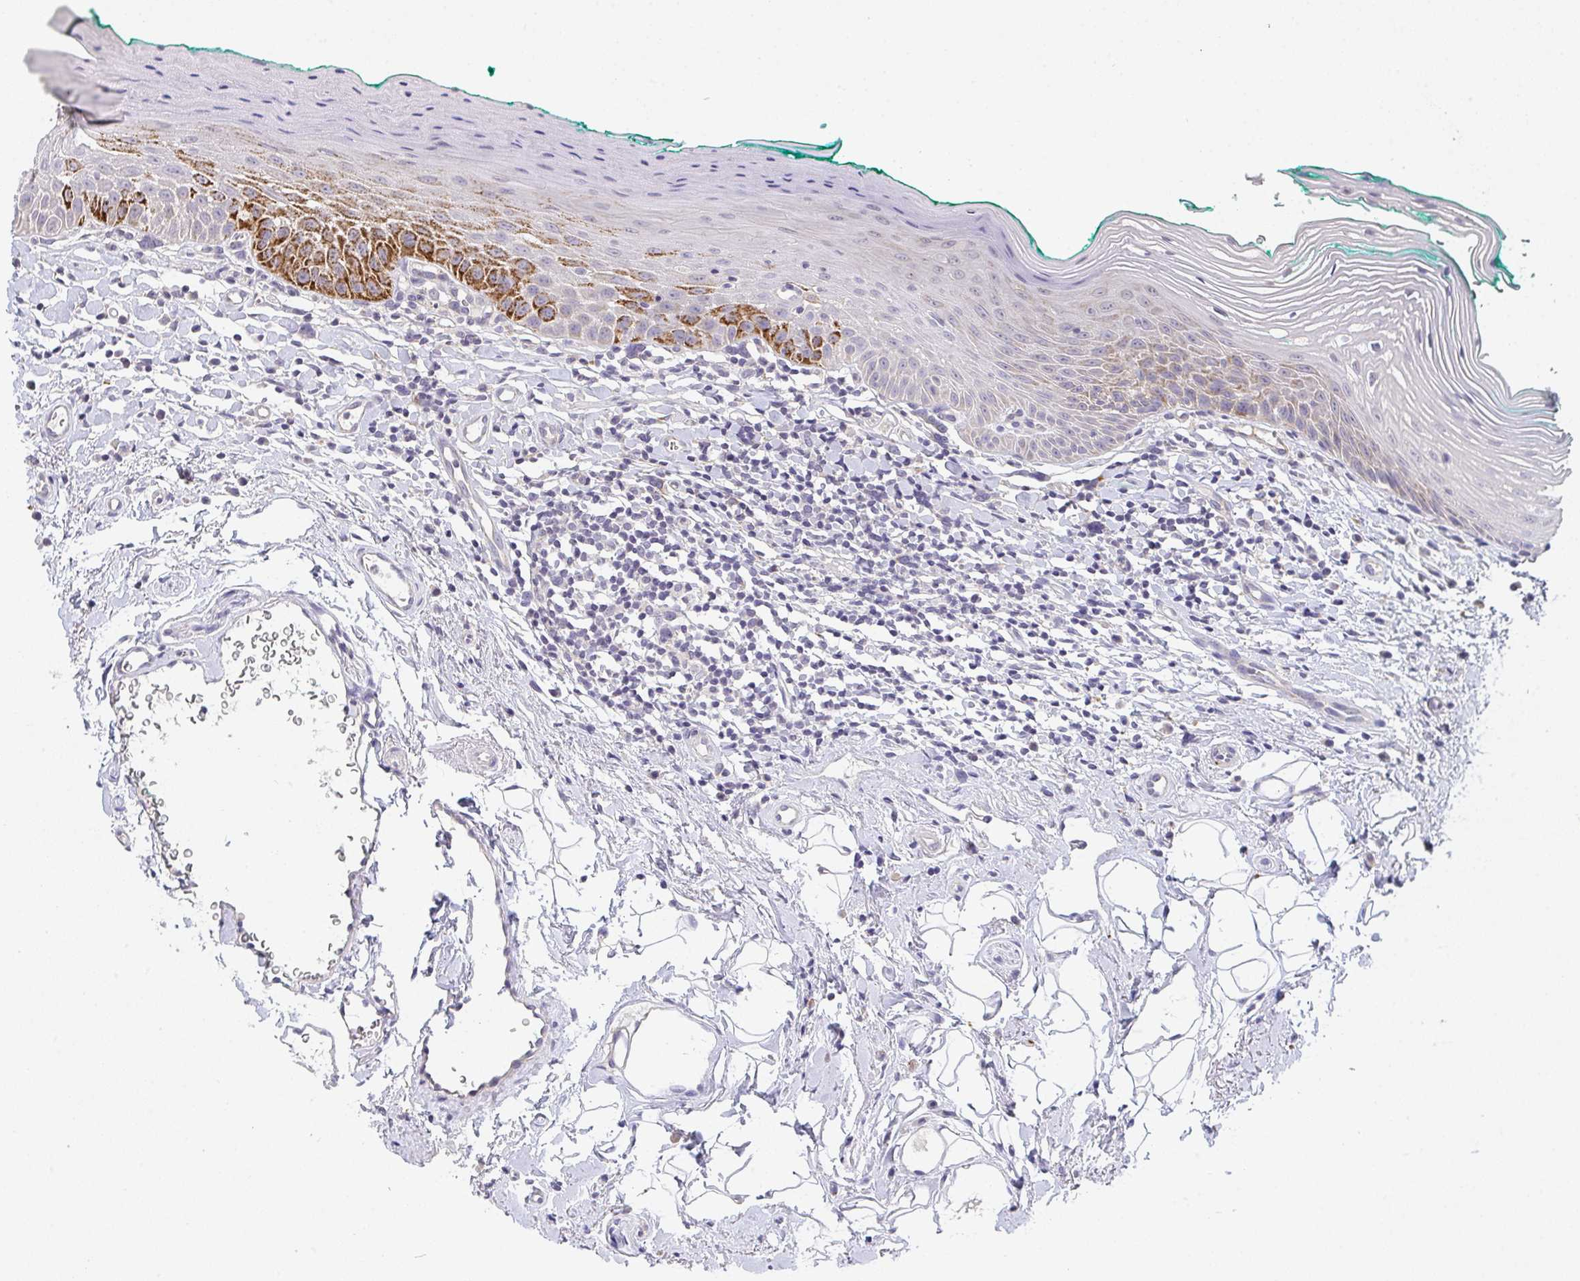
{"staining": {"intensity": "strong", "quantity": "<25%", "location": "cytoplasmic/membranous"}, "tissue": "oral mucosa", "cell_type": "Squamous epithelial cells", "image_type": "normal", "snomed": [{"axis": "morphology", "description": "Normal tissue, NOS"}, {"axis": "topography", "description": "Oral tissue"}, {"axis": "topography", "description": "Tounge, NOS"}], "caption": "This histopathology image displays immunohistochemistry (IHC) staining of normal oral mucosa, with medium strong cytoplasmic/membranous expression in about <25% of squamous epithelial cells.", "gene": "TMEM219", "patient": {"sex": "male", "age": 83}}